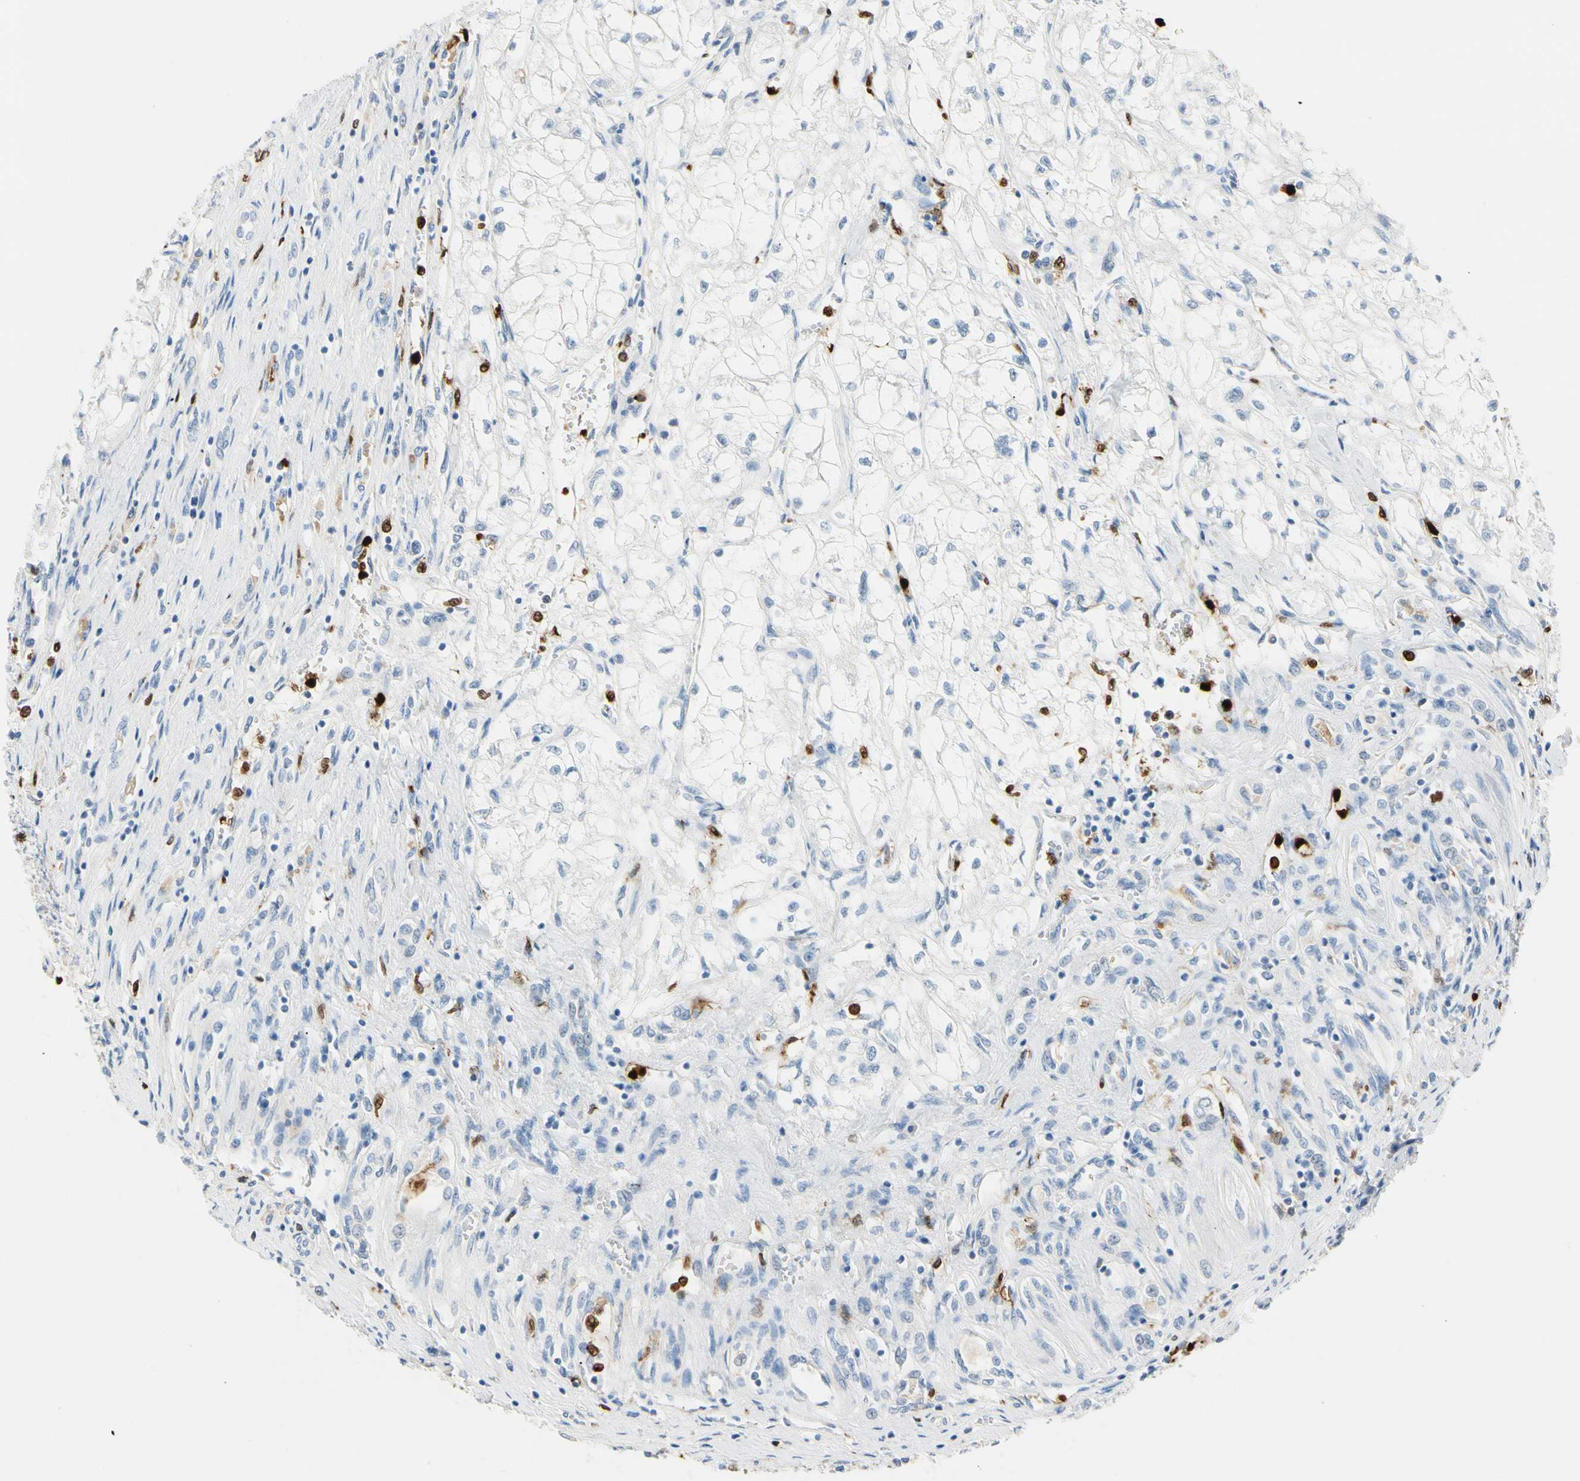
{"staining": {"intensity": "negative", "quantity": "none", "location": "none"}, "tissue": "renal cancer", "cell_type": "Tumor cells", "image_type": "cancer", "snomed": [{"axis": "morphology", "description": "Adenocarcinoma, NOS"}, {"axis": "topography", "description": "Kidney"}], "caption": "Immunohistochemistry (IHC) of human renal adenocarcinoma exhibits no positivity in tumor cells.", "gene": "TRAF5", "patient": {"sex": "female", "age": 70}}